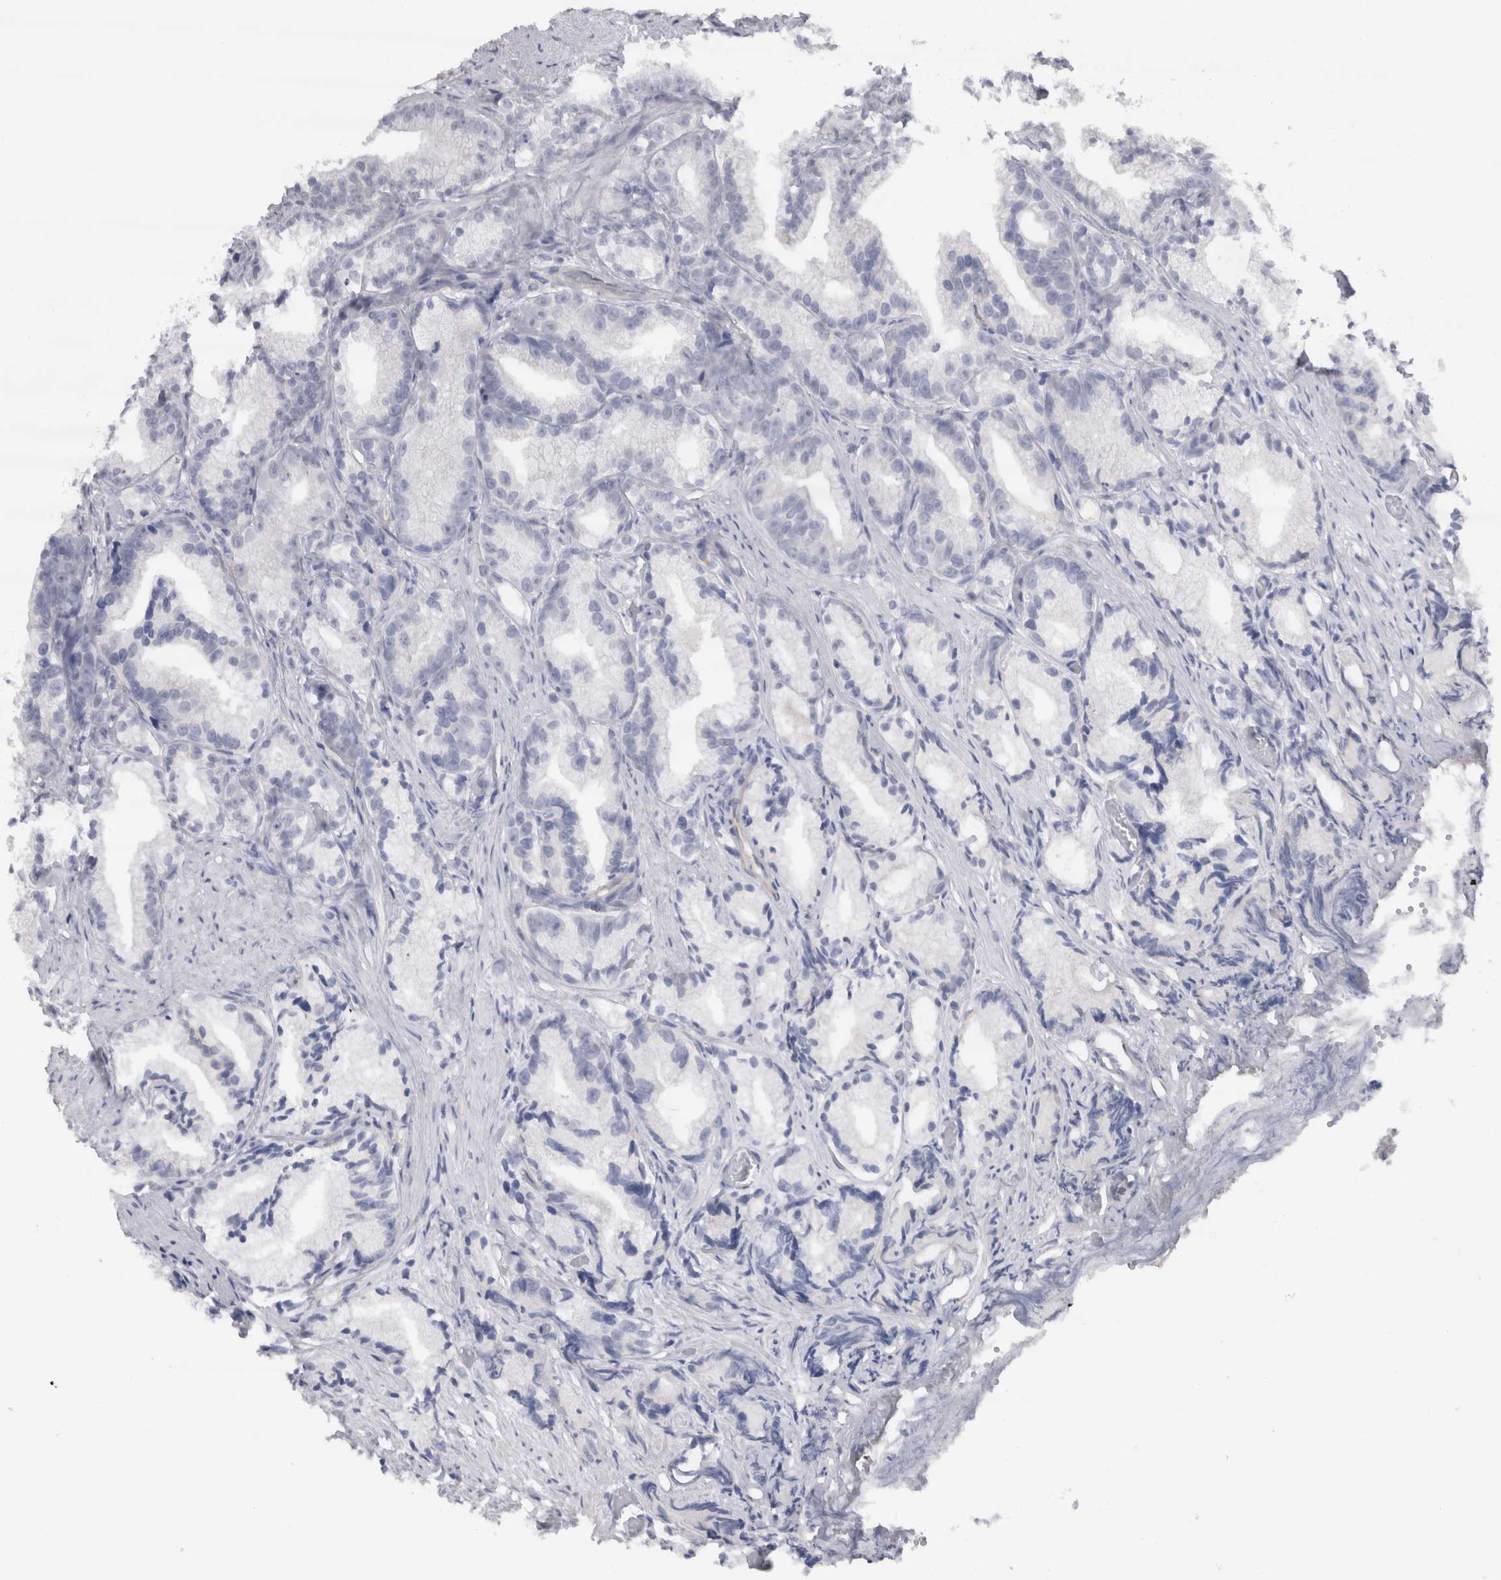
{"staining": {"intensity": "negative", "quantity": "none", "location": "none"}, "tissue": "prostate cancer", "cell_type": "Tumor cells", "image_type": "cancer", "snomed": [{"axis": "morphology", "description": "Adenocarcinoma, Low grade"}, {"axis": "topography", "description": "Prostate"}], "caption": "High magnification brightfield microscopy of prostate cancer stained with DAB (3,3'-diaminobenzidine) (brown) and counterstained with hematoxylin (blue): tumor cells show no significant positivity. Nuclei are stained in blue.", "gene": "CDH17", "patient": {"sex": "male", "age": 89}}